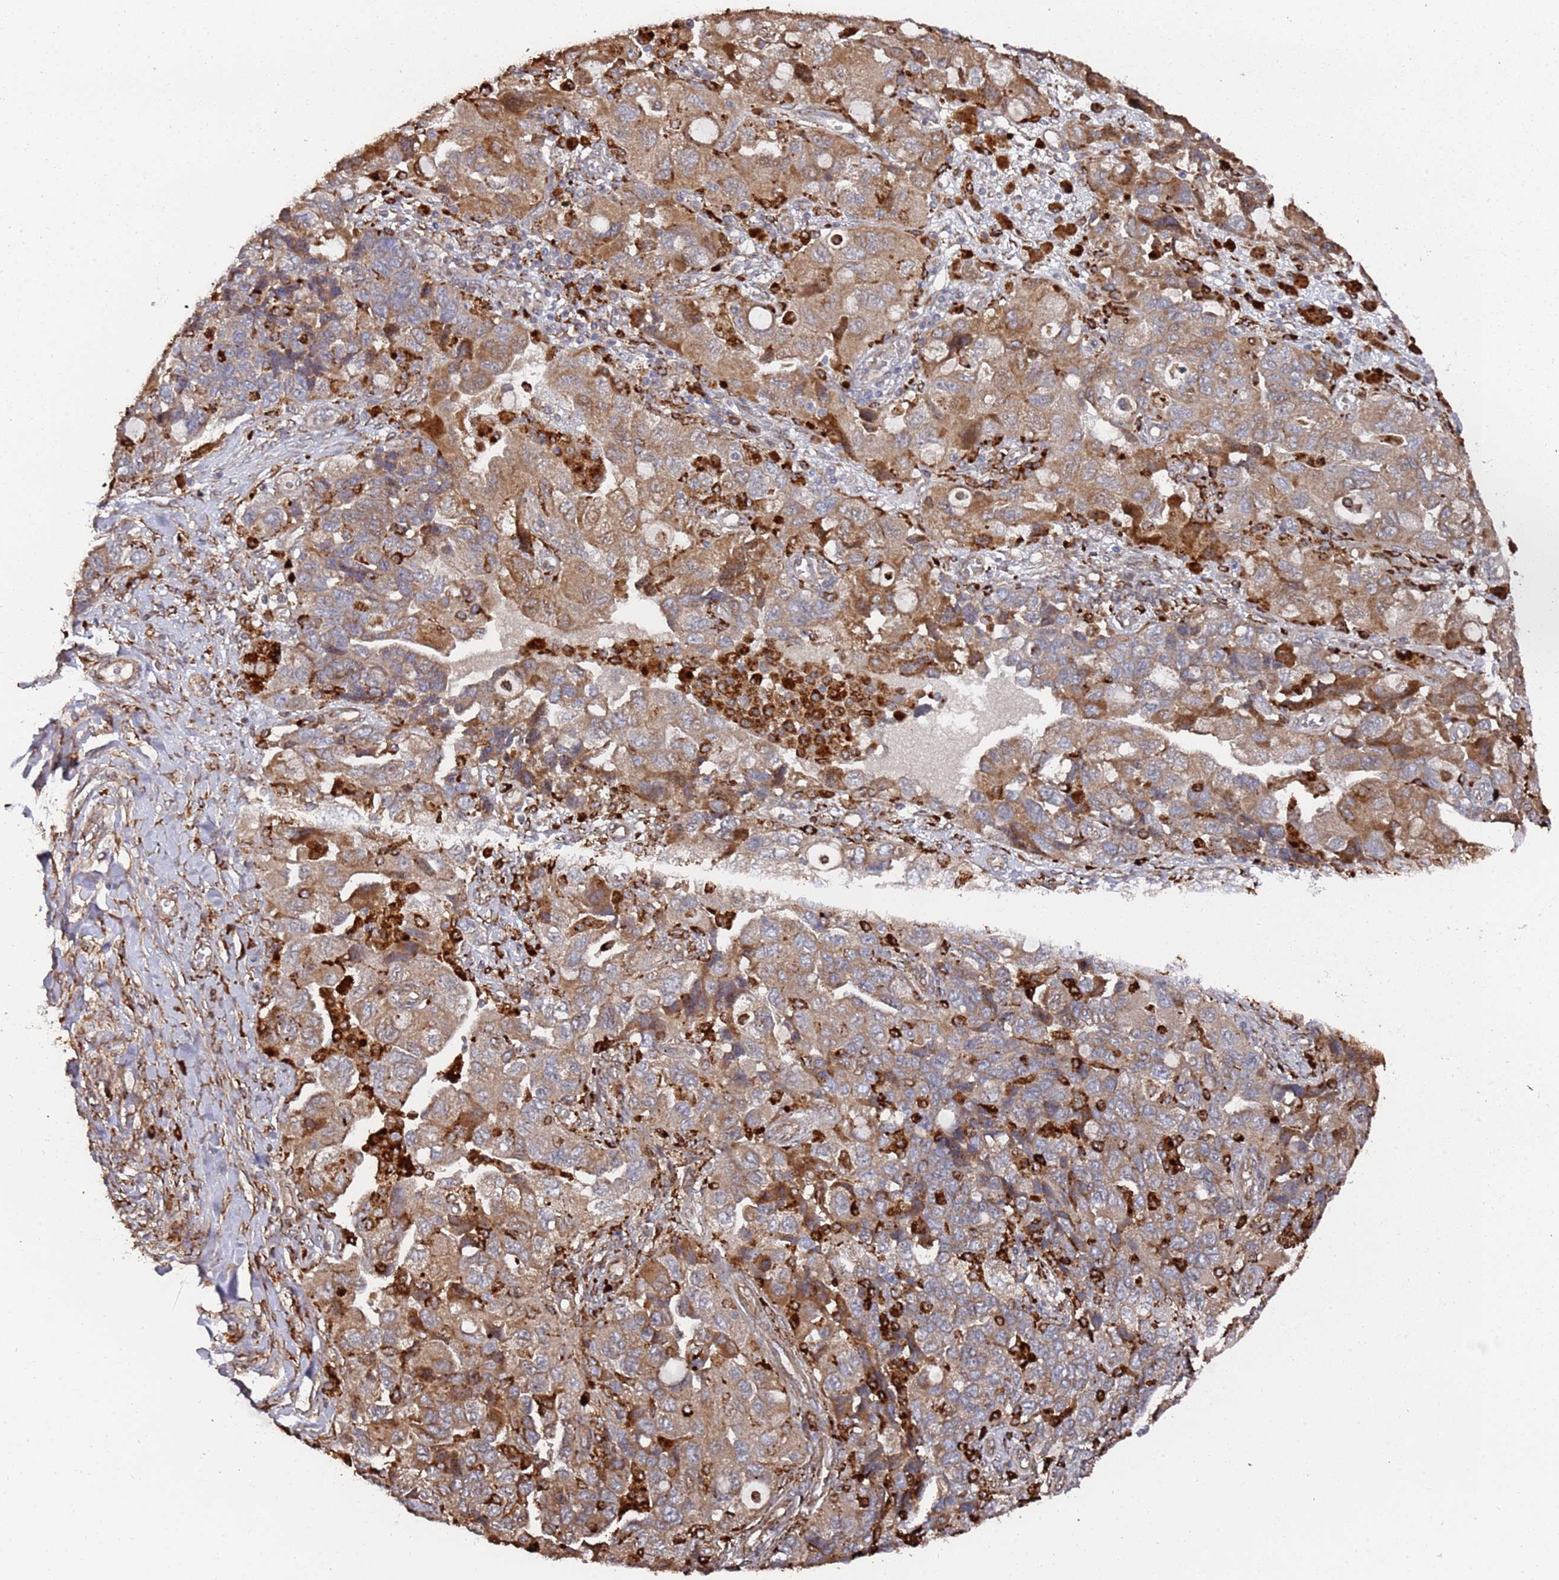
{"staining": {"intensity": "moderate", "quantity": ">75%", "location": "cytoplasmic/membranous"}, "tissue": "ovarian cancer", "cell_type": "Tumor cells", "image_type": "cancer", "snomed": [{"axis": "morphology", "description": "Carcinoma, NOS"}, {"axis": "morphology", "description": "Cystadenocarcinoma, serous, NOS"}, {"axis": "topography", "description": "Ovary"}], "caption": "Protein expression by immunohistochemistry (IHC) reveals moderate cytoplasmic/membranous staining in approximately >75% of tumor cells in ovarian cancer (serous cystadenocarcinoma).", "gene": "LACC1", "patient": {"sex": "female", "age": 69}}